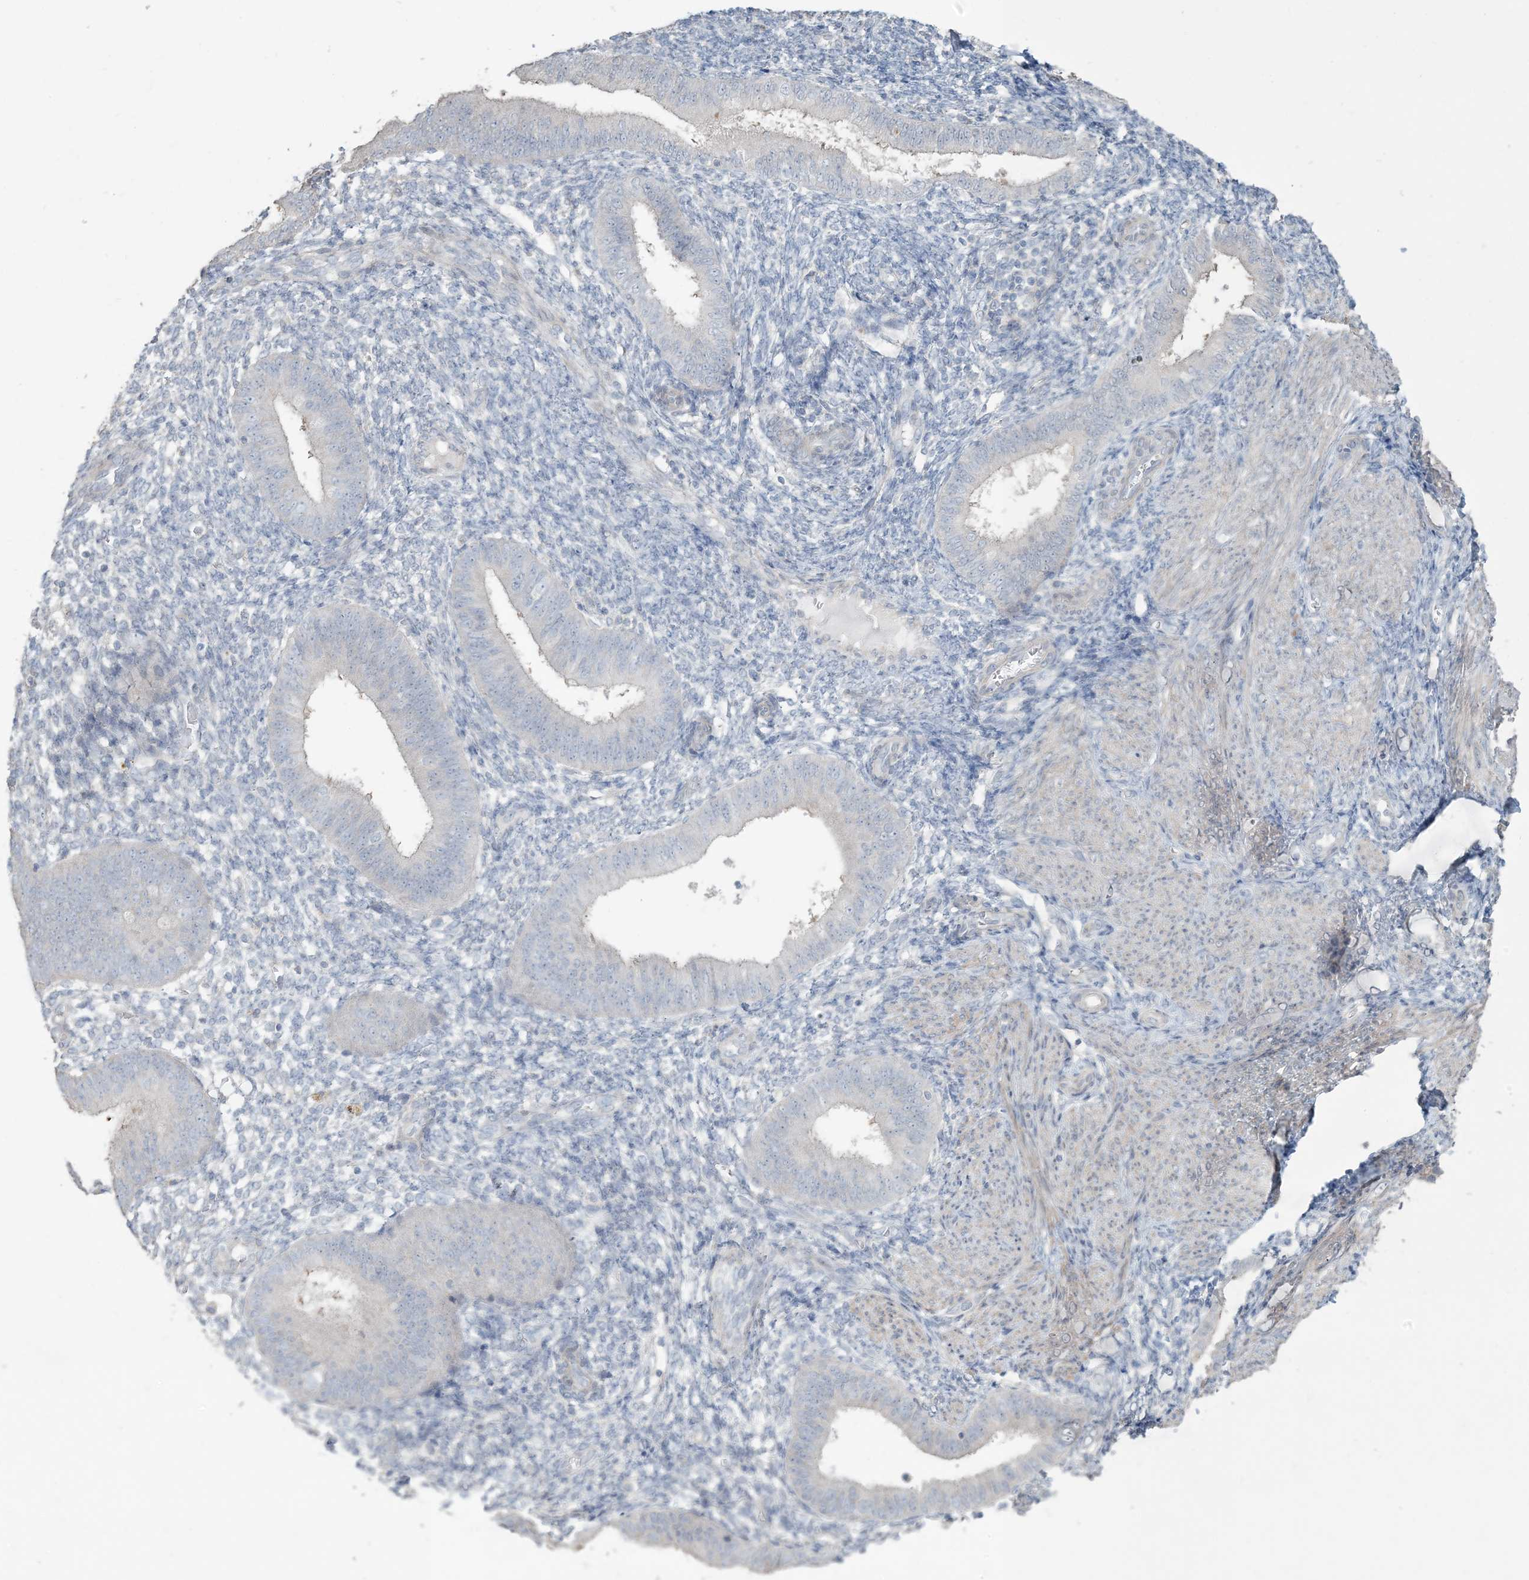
{"staining": {"intensity": "negative", "quantity": "none", "location": "none"}, "tissue": "endometrium", "cell_type": "Cells in endometrial stroma", "image_type": "normal", "snomed": [{"axis": "morphology", "description": "Normal tissue, NOS"}, {"axis": "topography", "description": "Uterus"}, {"axis": "topography", "description": "Endometrium"}], "caption": "DAB (3,3'-diaminobenzidine) immunohistochemical staining of unremarkable human endometrium reveals no significant positivity in cells in endometrial stroma. (DAB immunohistochemistry with hematoxylin counter stain).", "gene": "NPHS2", "patient": {"sex": "female", "age": 48}}